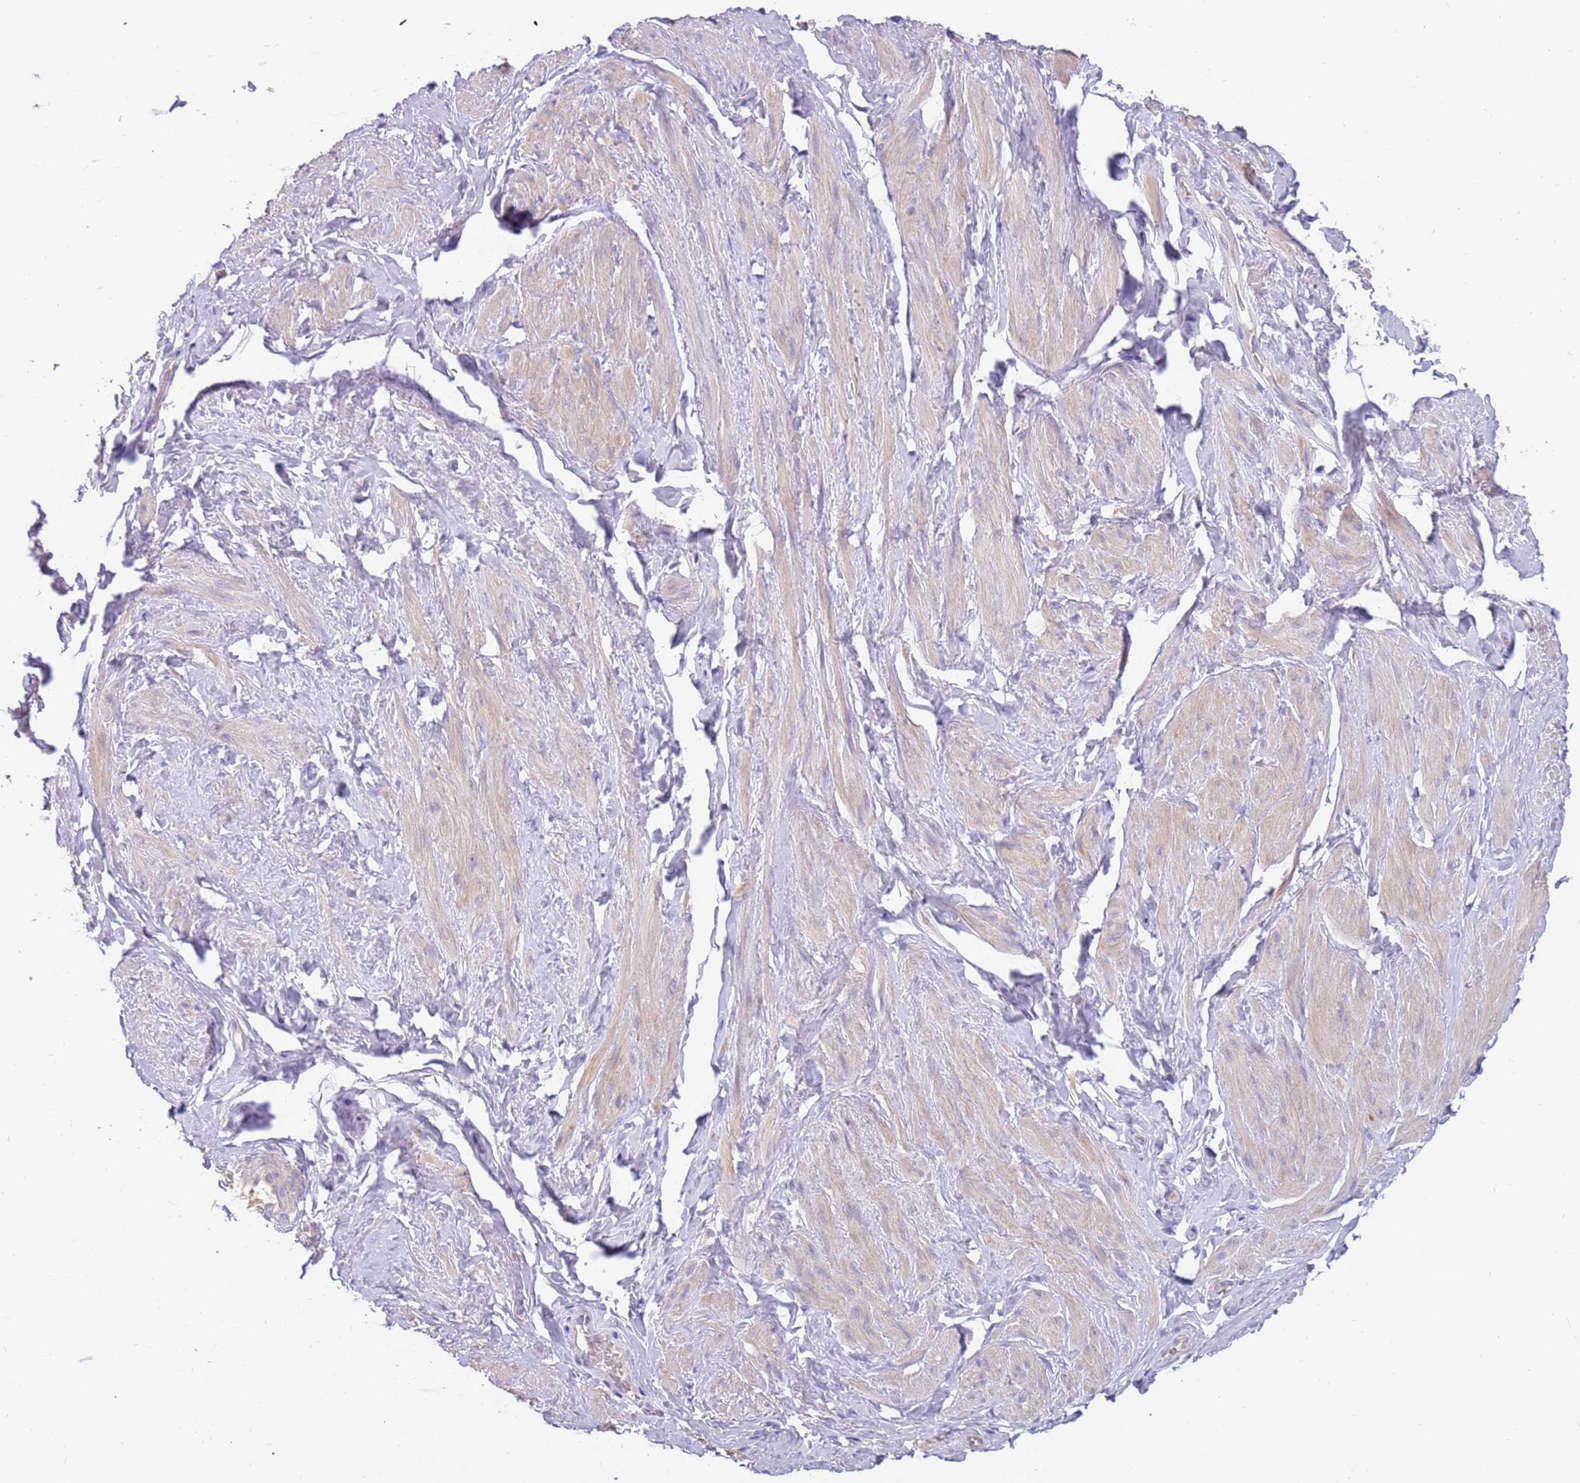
{"staining": {"intensity": "negative", "quantity": "none", "location": "none"}, "tissue": "smooth muscle", "cell_type": "Smooth muscle cells", "image_type": "normal", "snomed": [{"axis": "morphology", "description": "Normal tissue, NOS"}, {"axis": "topography", "description": "Smooth muscle"}, {"axis": "topography", "description": "Peripheral nerve tissue"}], "caption": "The histopathology image shows no significant expression in smooth muscle cells of smooth muscle.", "gene": "ZNF746", "patient": {"sex": "male", "age": 69}}